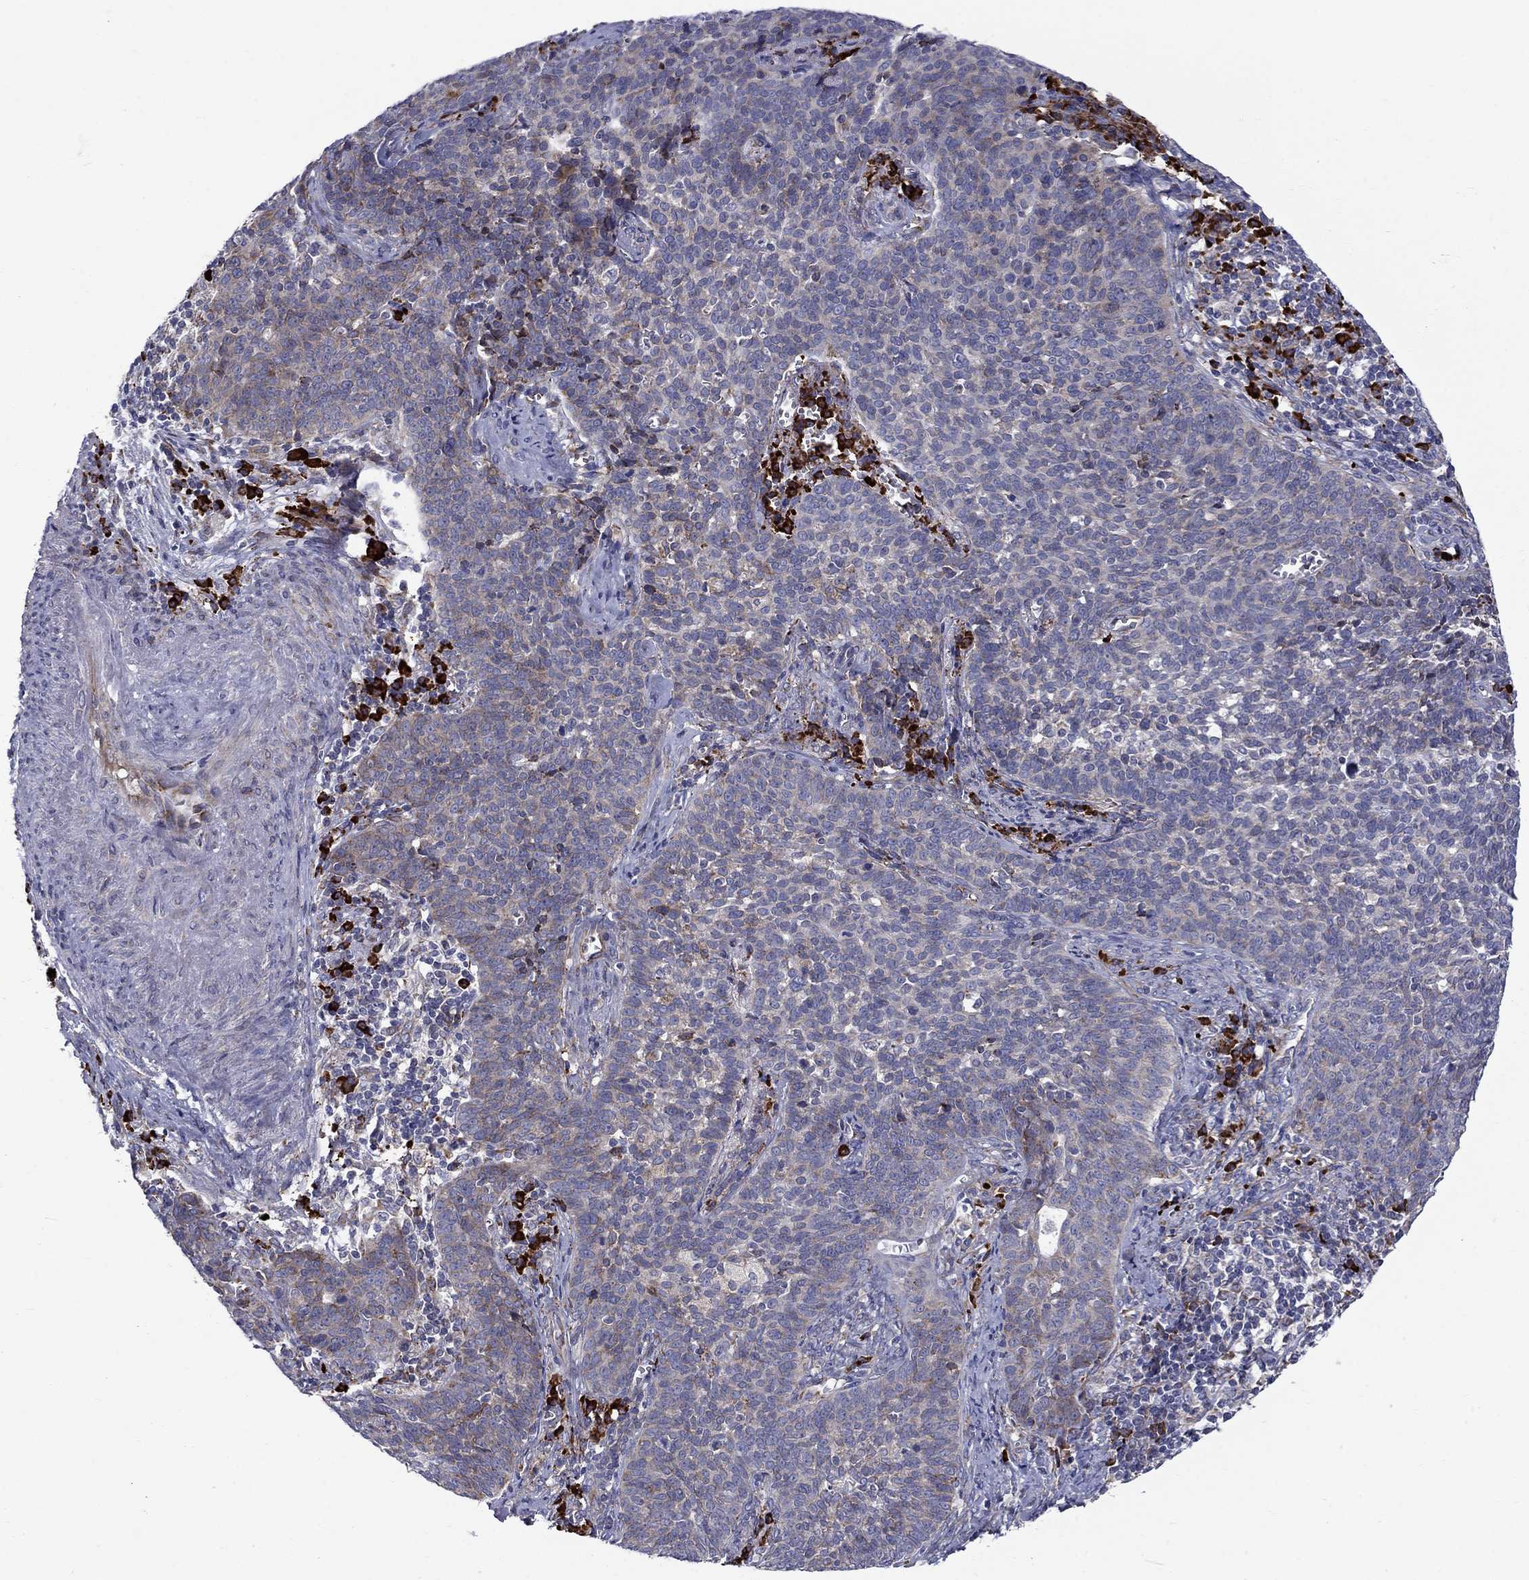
{"staining": {"intensity": "weak", "quantity": "<25%", "location": "cytoplasmic/membranous"}, "tissue": "cervical cancer", "cell_type": "Tumor cells", "image_type": "cancer", "snomed": [{"axis": "morphology", "description": "Squamous cell carcinoma, NOS"}, {"axis": "topography", "description": "Cervix"}], "caption": "High magnification brightfield microscopy of squamous cell carcinoma (cervical) stained with DAB (3,3'-diaminobenzidine) (brown) and counterstained with hematoxylin (blue): tumor cells show no significant positivity.", "gene": "ASNS", "patient": {"sex": "female", "age": 39}}